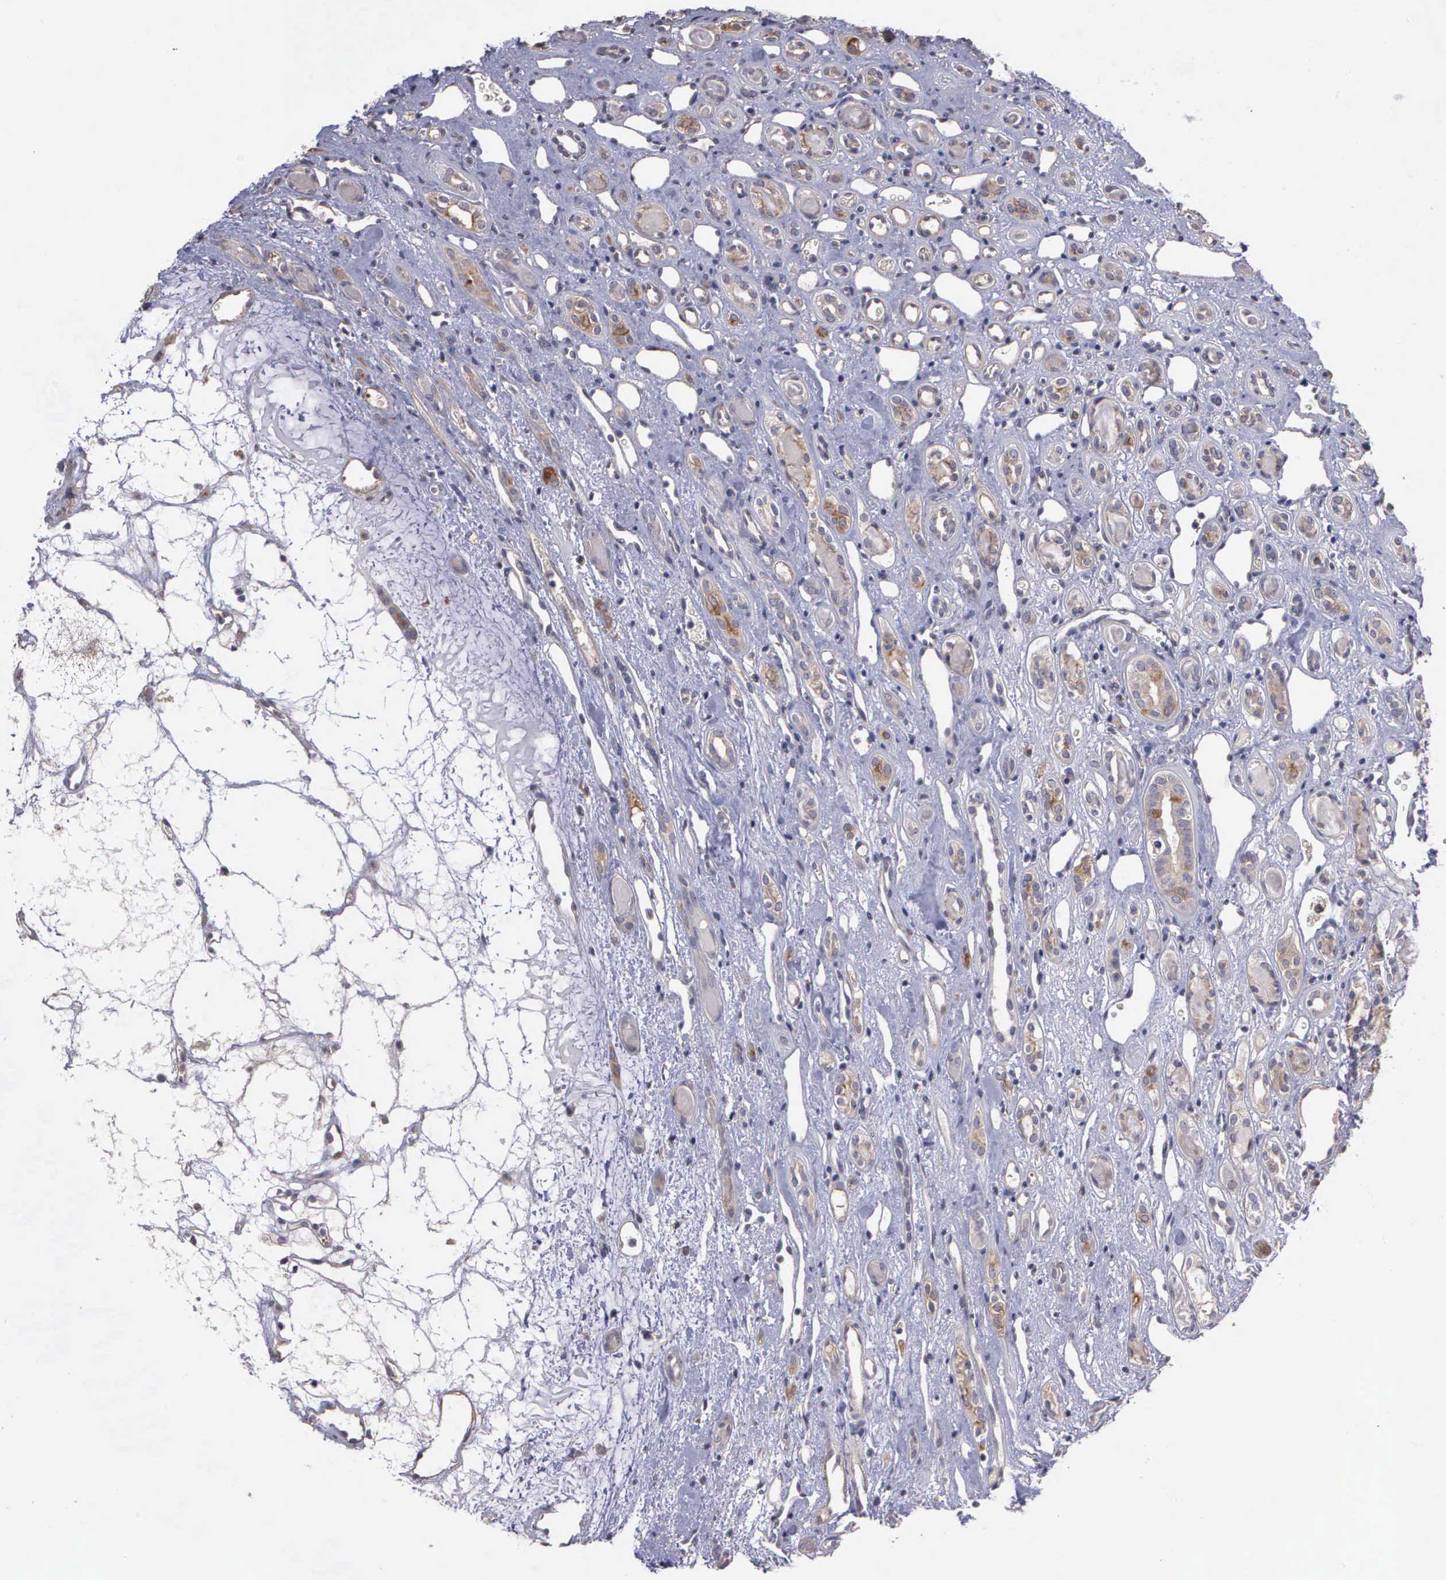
{"staining": {"intensity": "weak", "quantity": ">75%", "location": "cytoplasmic/membranous"}, "tissue": "renal cancer", "cell_type": "Tumor cells", "image_type": "cancer", "snomed": [{"axis": "morphology", "description": "Adenocarcinoma, NOS"}, {"axis": "topography", "description": "Kidney"}], "caption": "Immunohistochemical staining of renal cancer (adenocarcinoma) reveals low levels of weak cytoplasmic/membranous protein expression in about >75% of tumor cells.", "gene": "RTL10", "patient": {"sex": "female", "age": 60}}